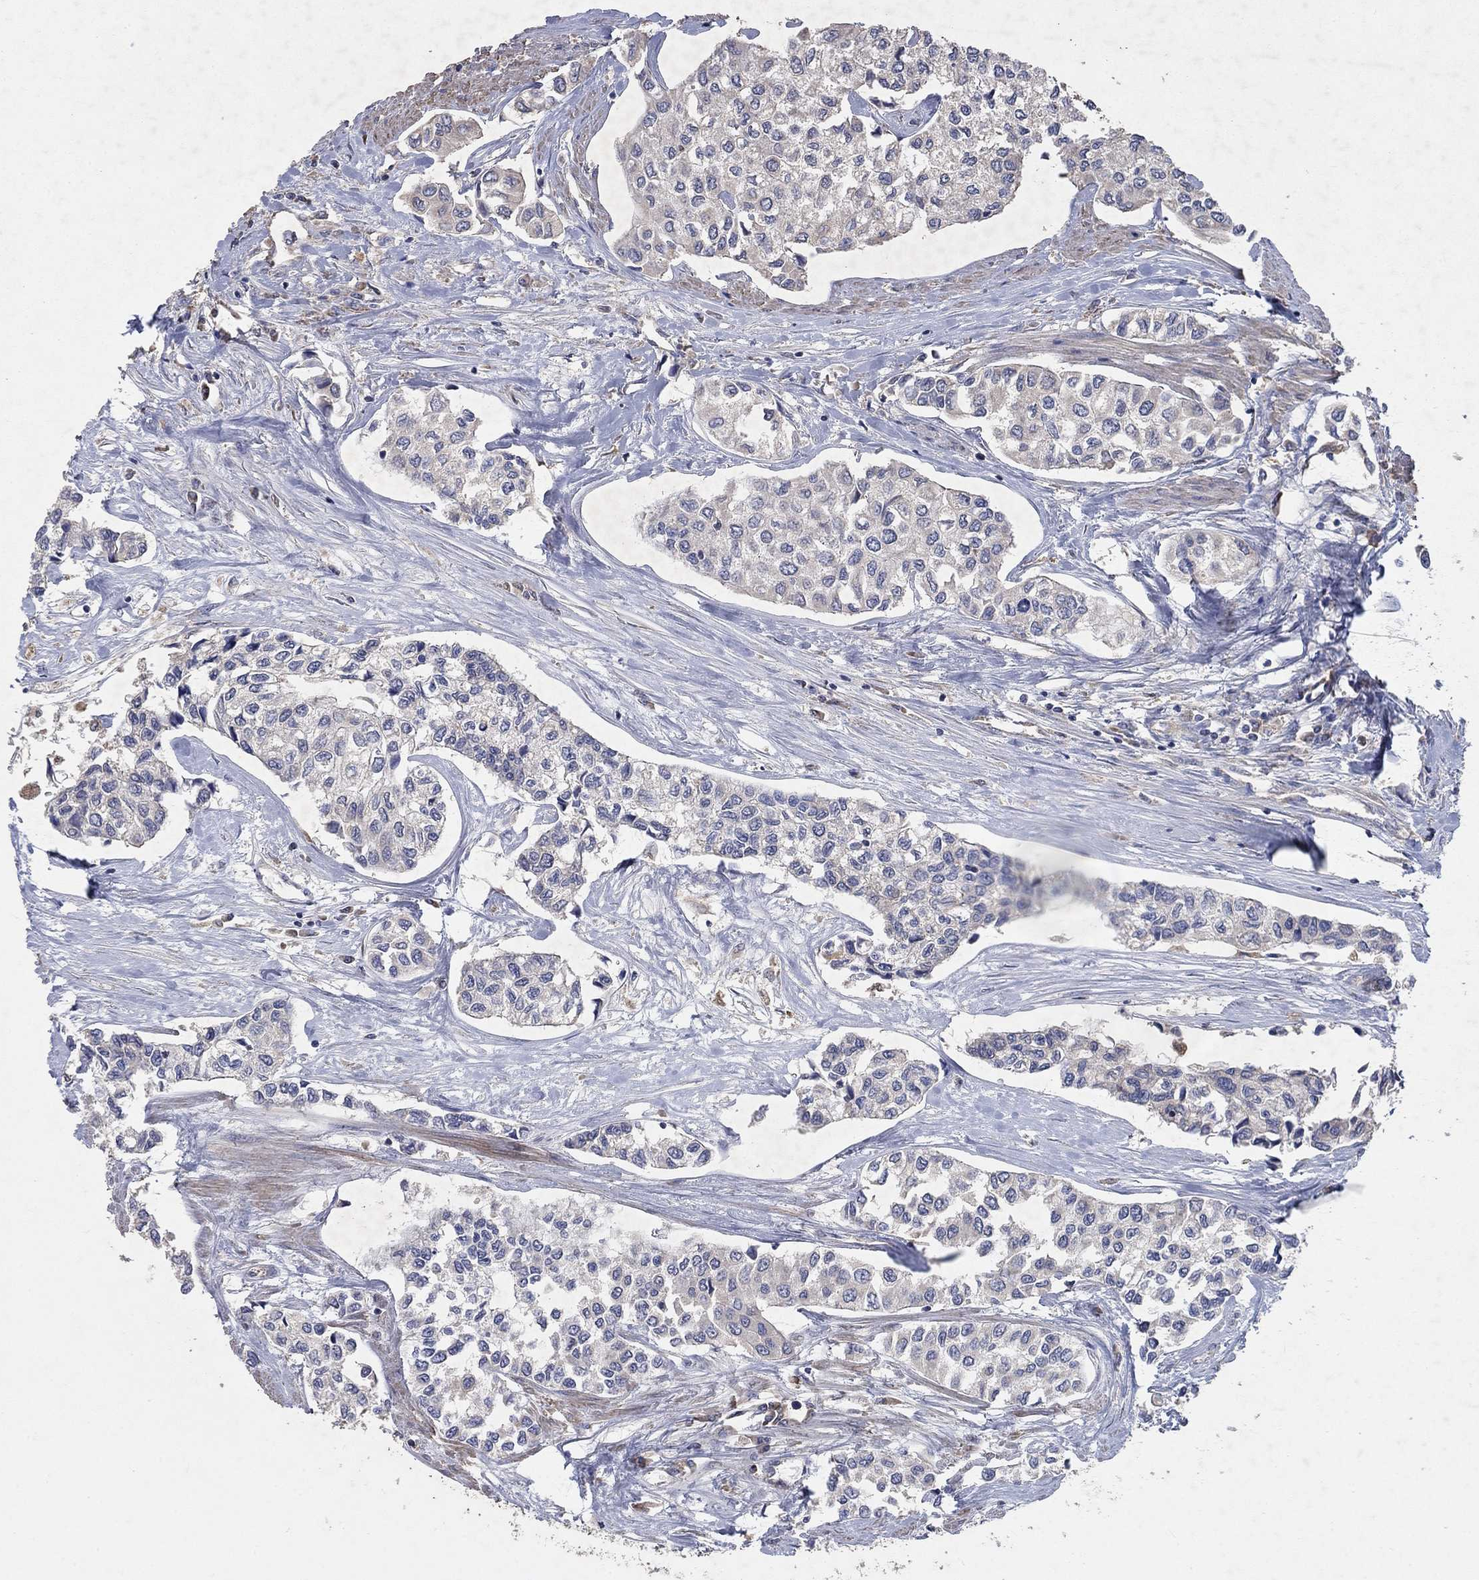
{"staining": {"intensity": "negative", "quantity": "none", "location": "none"}, "tissue": "urothelial cancer", "cell_type": "Tumor cells", "image_type": "cancer", "snomed": [{"axis": "morphology", "description": "Urothelial carcinoma, High grade"}, {"axis": "topography", "description": "Urinary bladder"}], "caption": "Photomicrograph shows no protein positivity in tumor cells of urothelial cancer tissue. Nuclei are stained in blue.", "gene": "NCEH1", "patient": {"sex": "male", "age": 73}}